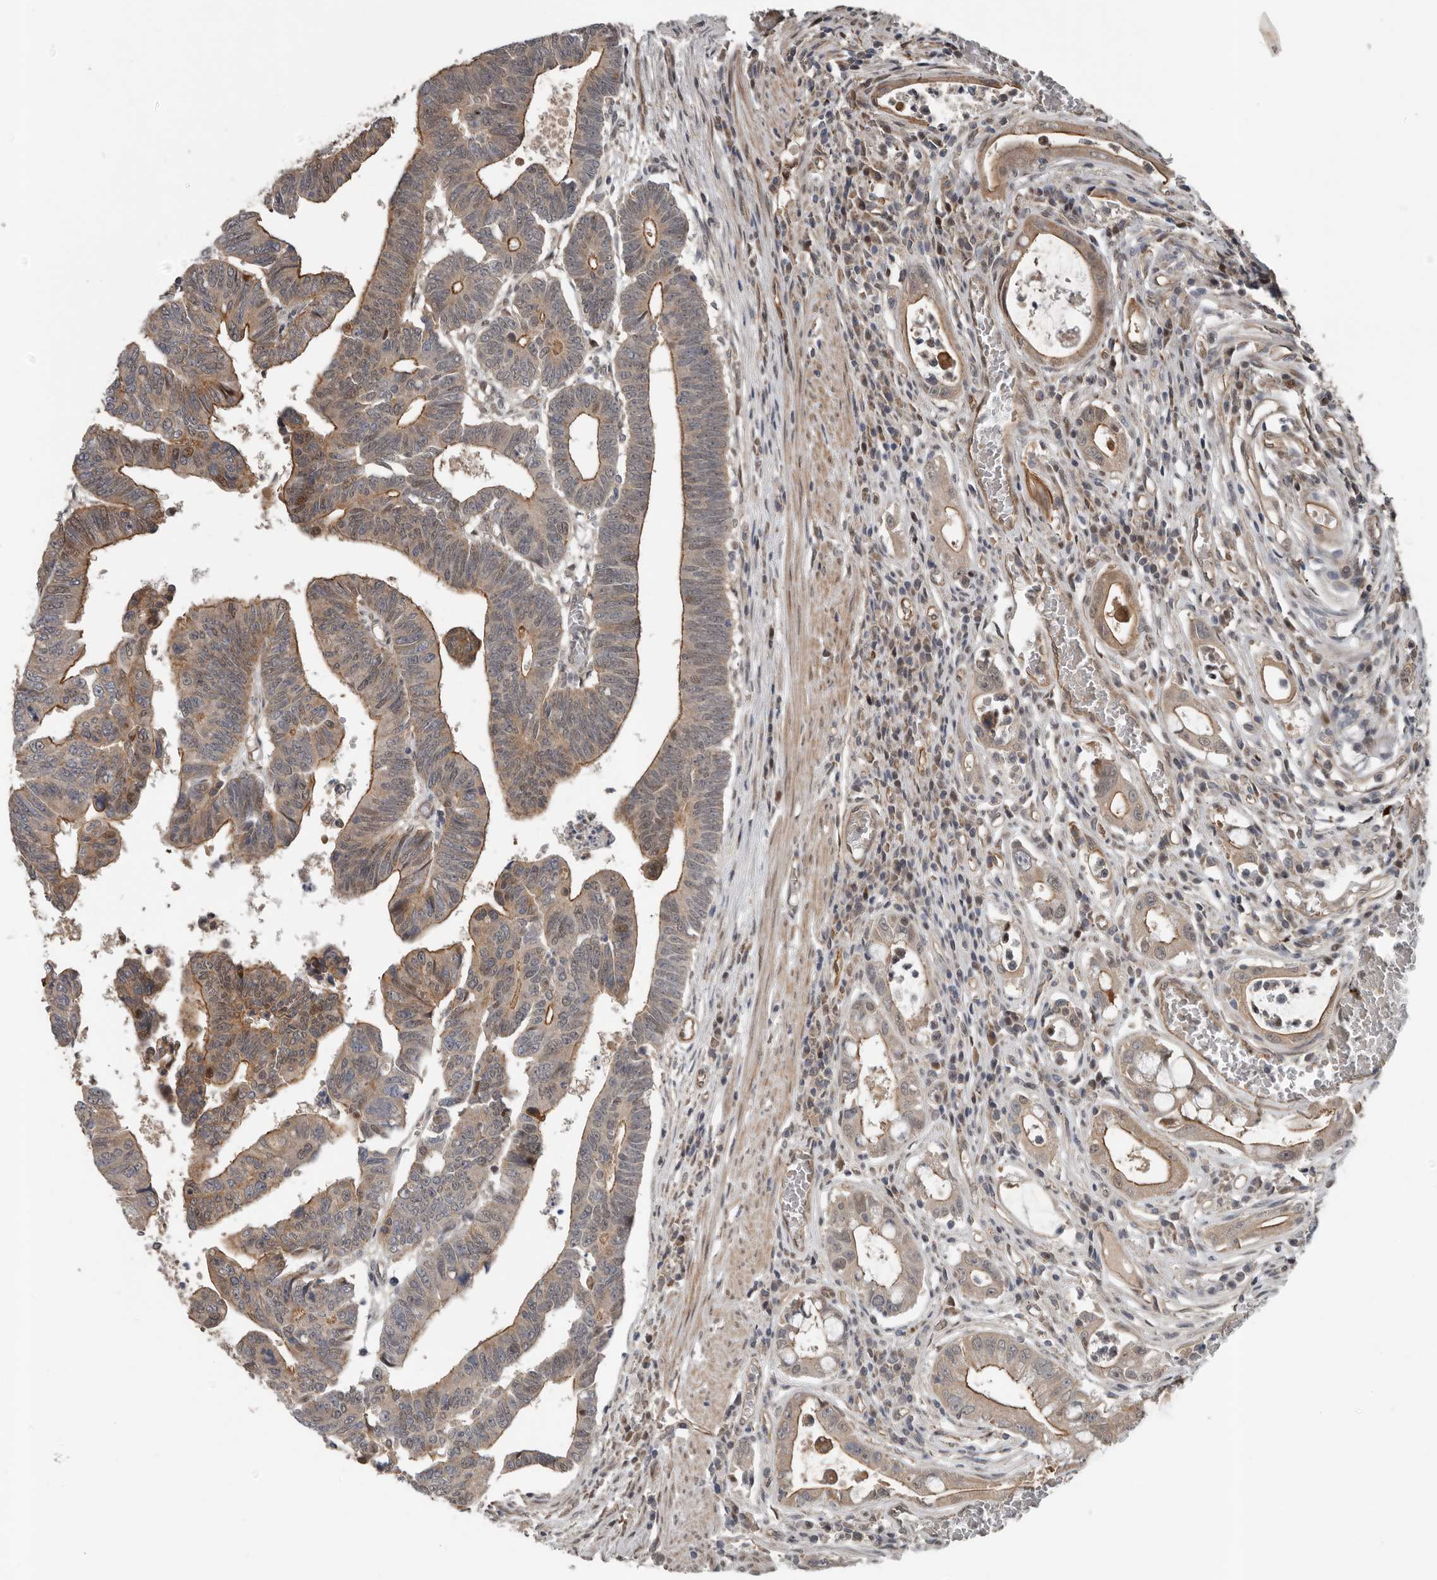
{"staining": {"intensity": "moderate", "quantity": ">75%", "location": "cytoplasmic/membranous,nuclear"}, "tissue": "colorectal cancer", "cell_type": "Tumor cells", "image_type": "cancer", "snomed": [{"axis": "morphology", "description": "Adenocarcinoma, NOS"}, {"axis": "topography", "description": "Rectum"}], "caption": "Protein staining shows moderate cytoplasmic/membranous and nuclear staining in approximately >75% of tumor cells in colorectal cancer. (brown staining indicates protein expression, while blue staining denotes nuclei).", "gene": "YOD1", "patient": {"sex": "female", "age": 65}}